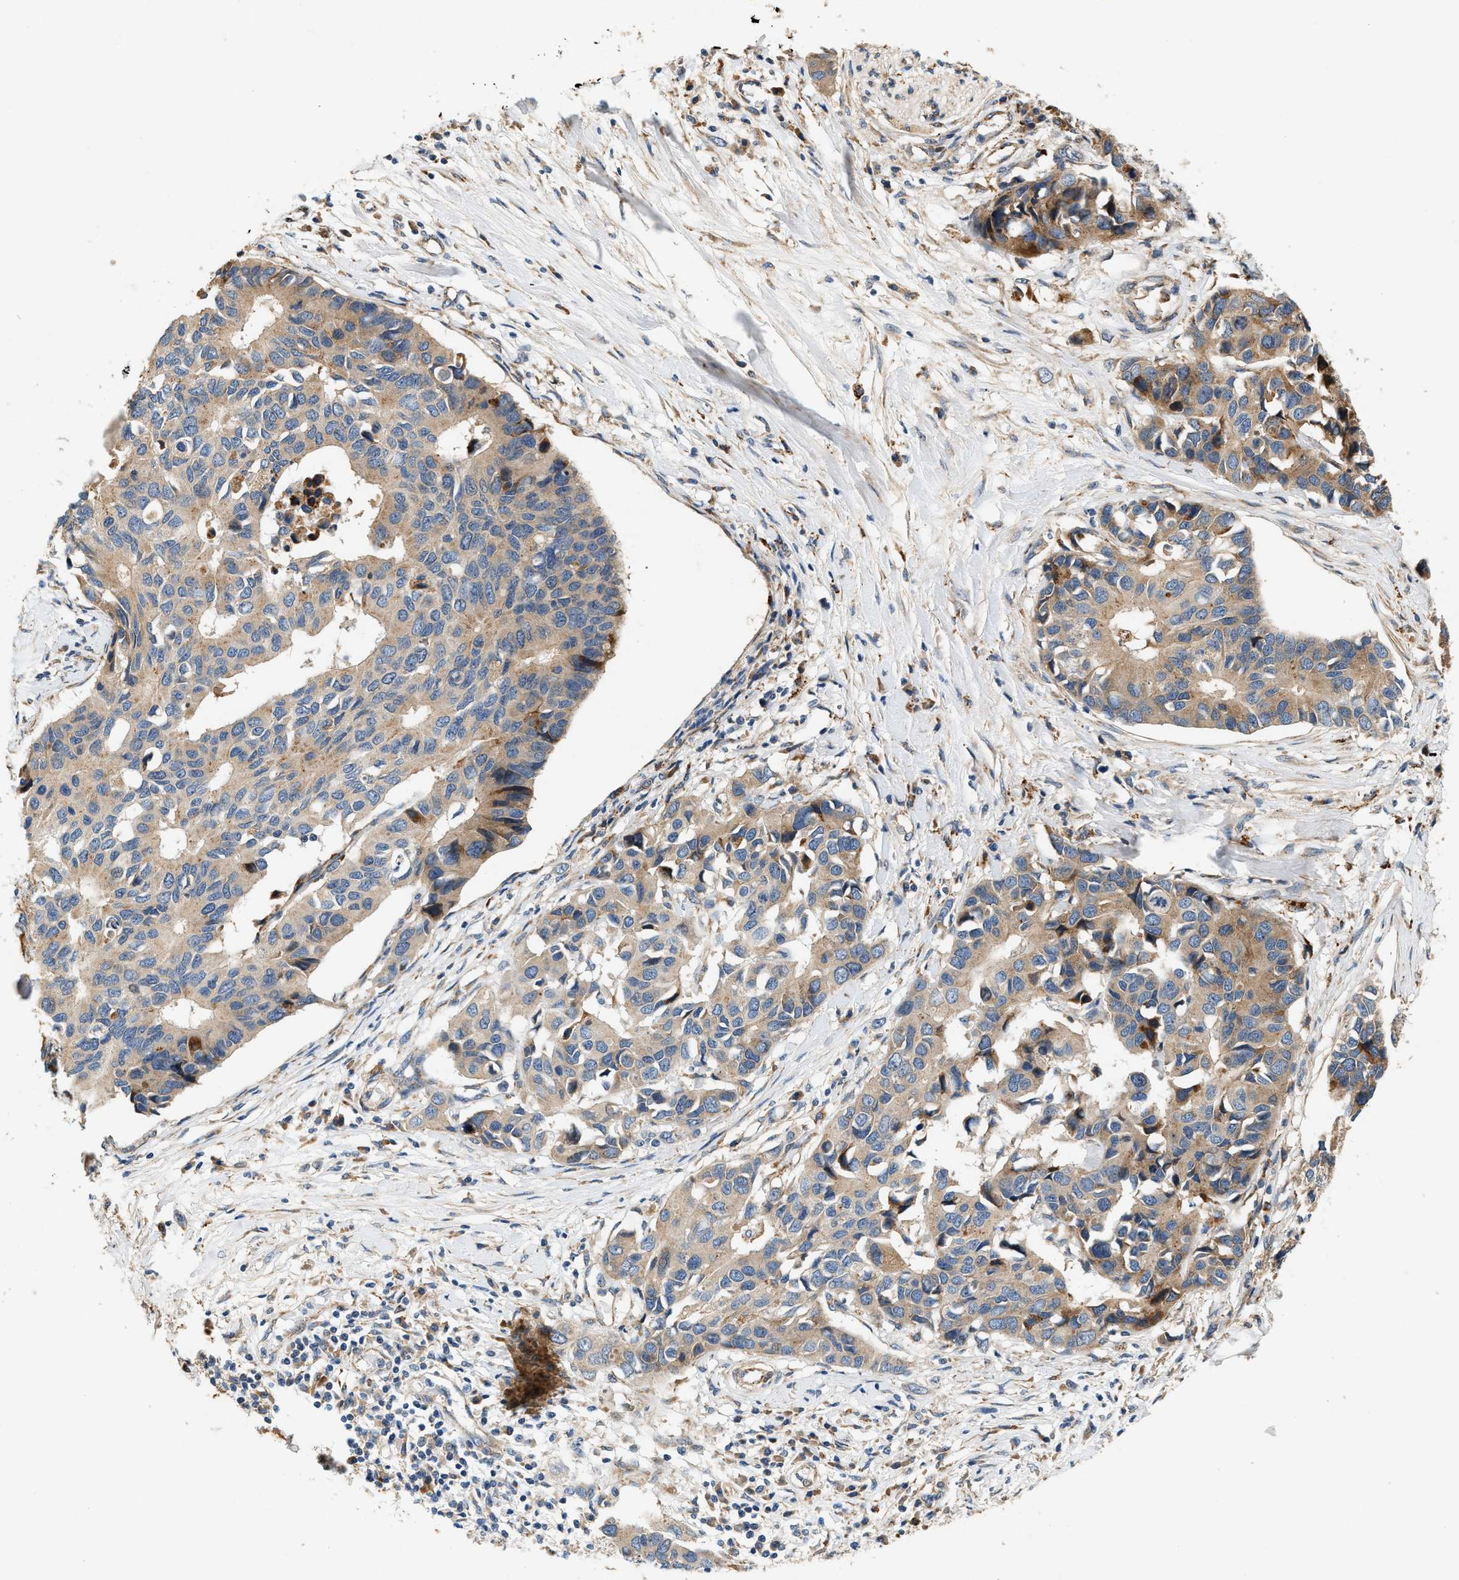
{"staining": {"intensity": "weak", "quantity": ">75%", "location": "cytoplasmic/membranous"}, "tissue": "pancreatic cancer", "cell_type": "Tumor cells", "image_type": "cancer", "snomed": [{"axis": "morphology", "description": "Adenocarcinoma, NOS"}, {"axis": "topography", "description": "Pancreas"}], "caption": "Brown immunohistochemical staining in human pancreatic adenocarcinoma exhibits weak cytoplasmic/membranous positivity in about >75% of tumor cells.", "gene": "DUSP10", "patient": {"sex": "female", "age": 56}}